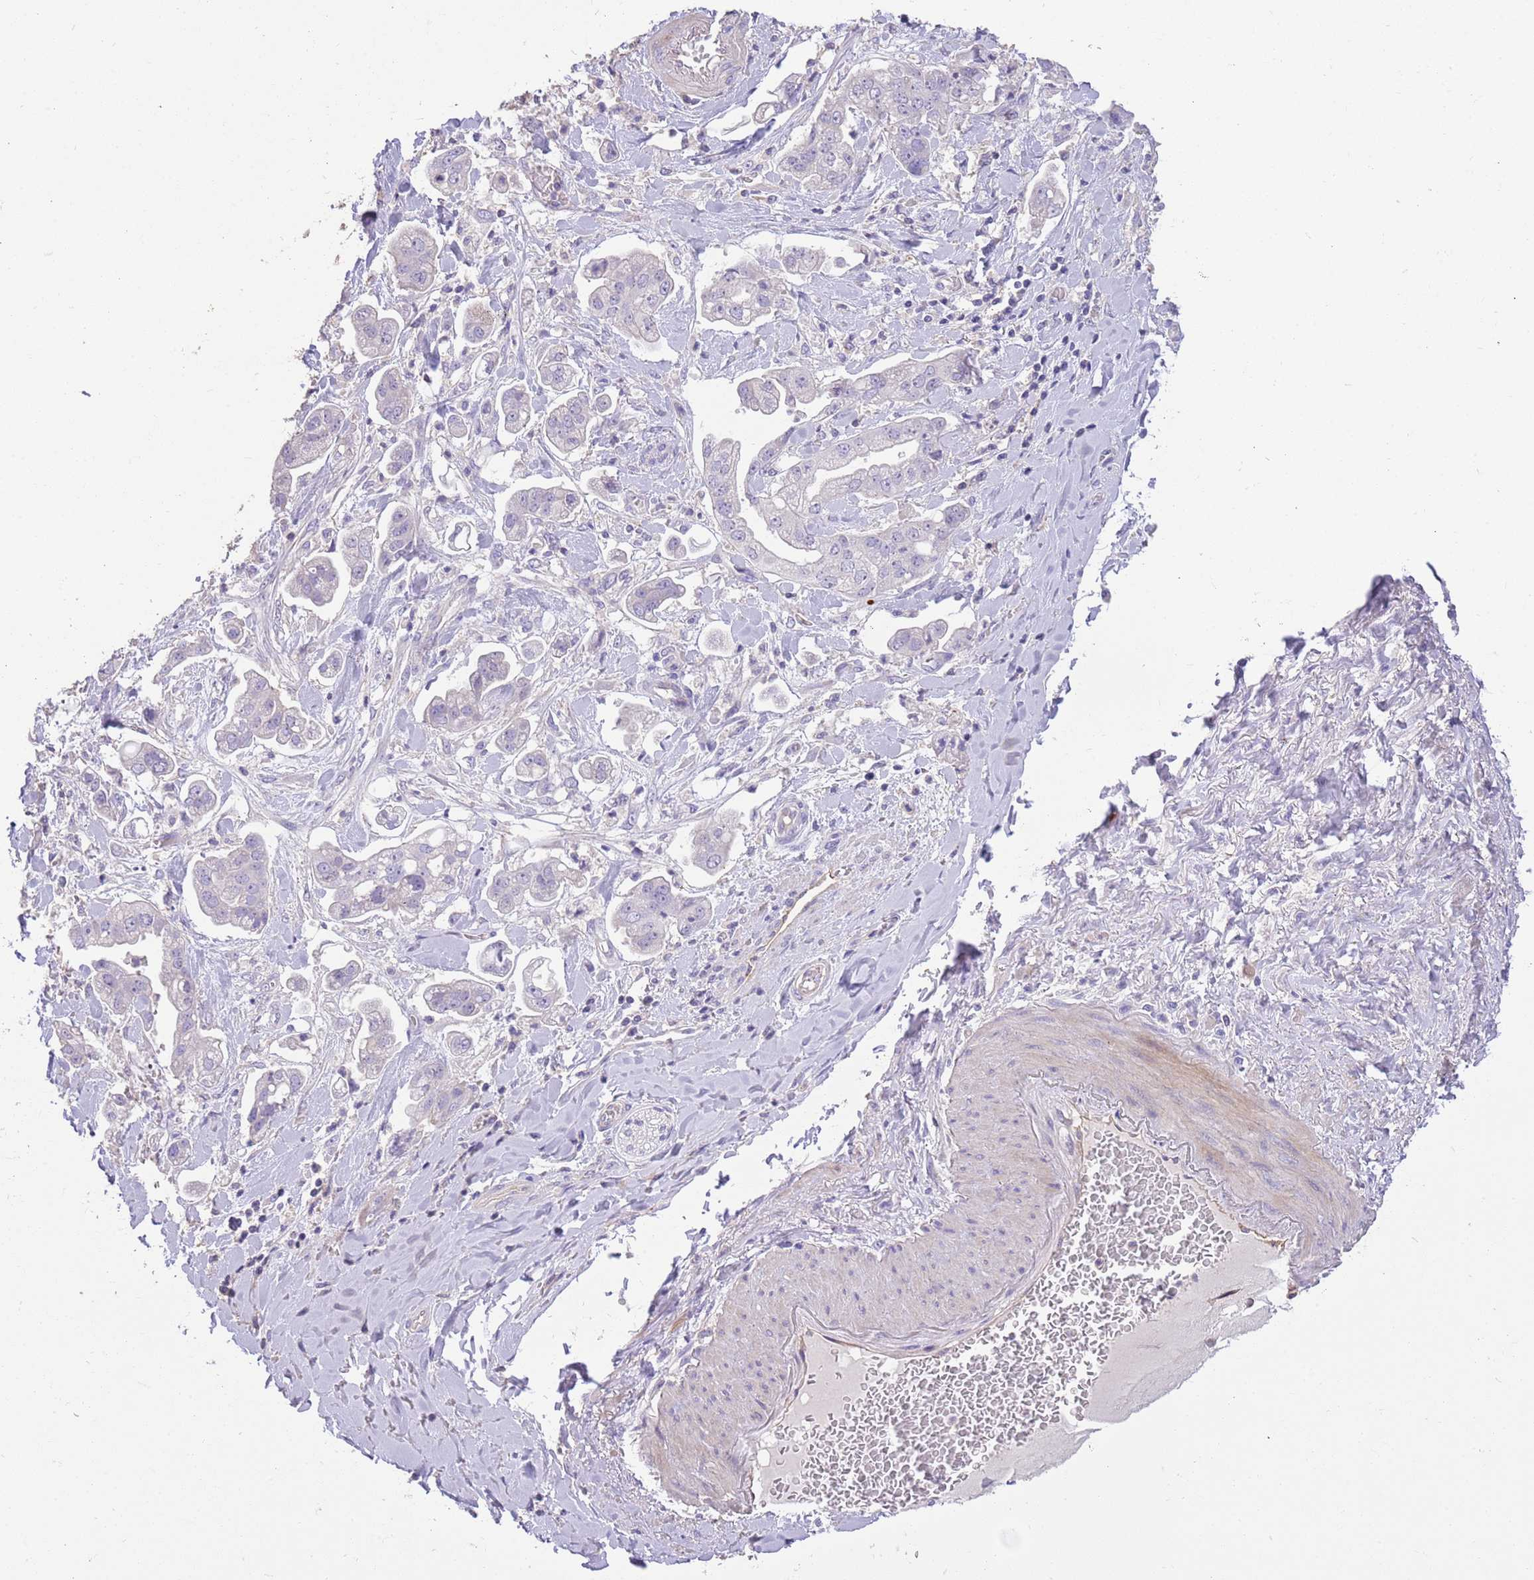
{"staining": {"intensity": "negative", "quantity": "none", "location": "none"}, "tissue": "stomach cancer", "cell_type": "Tumor cells", "image_type": "cancer", "snomed": [{"axis": "morphology", "description": "Adenocarcinoma, NOS"}, {"axis": "topography", "description": "Stomach"}], "caption": "An immunohistochemistry (IHC) photomicrograph of stomach adenocarcinoma is shown. There is no staining in tumor cells of stomach adenocarcinoma. (DAB IHC with hematoxylin counter stain).", "gene": "SFTPA1", "patient": {"sex": "male", "age": 62}}